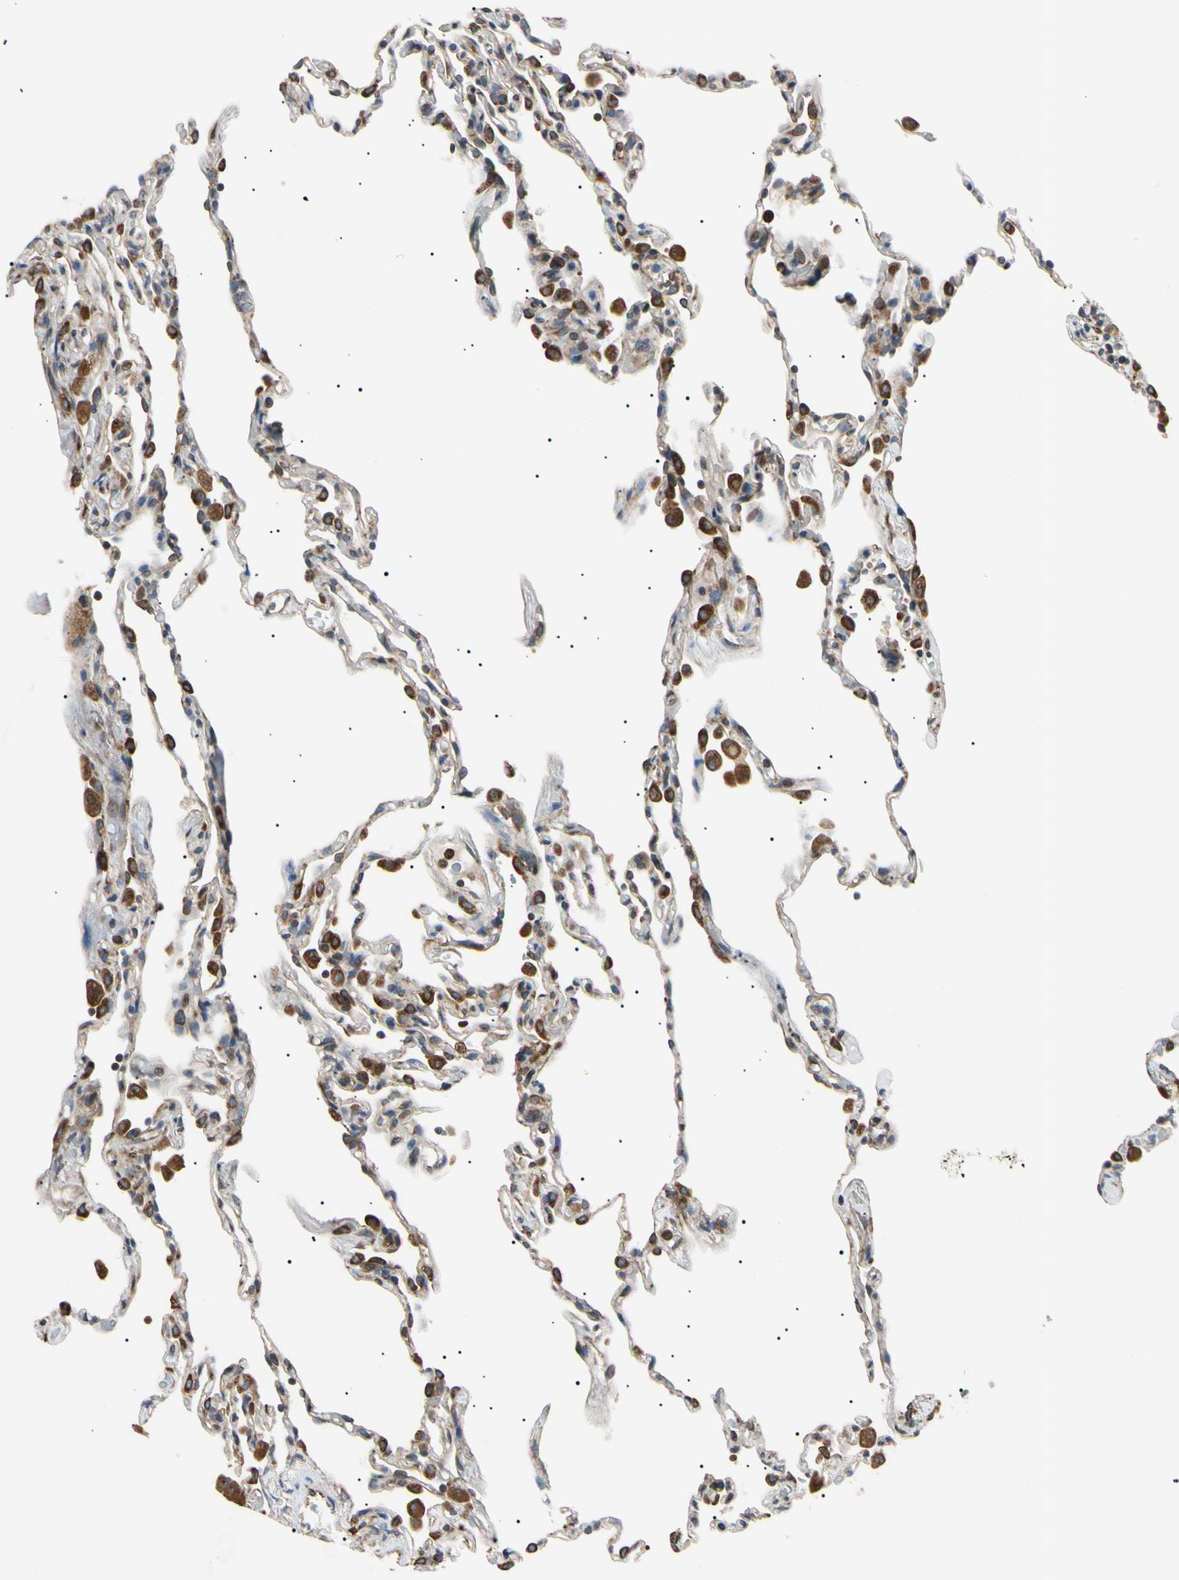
{"staining": {"intensity": "weak", "quantity": "25%-75%", "location": "cytoplasmic/membranous"}, "tissue": "lung", "cell_type": "Alveolar cells", "image_type": "normal", "snomed": [{"axis": "morphology", "description": "Normal tissue, NOS"}, {"axis": "topography", "description": "Lung"}], "caption": "An immunohistochemistry (IHC) photomicrograph of unremarkable tissue is shown. Protein staining in brown labels weak cytoplasmic/membranous positivity in lung within alveolar cells. (Brightfield microscopy of DAB IHC at high magnification).", "gene": "VAPA", "patient": {"sex": "male", "age": 59}}